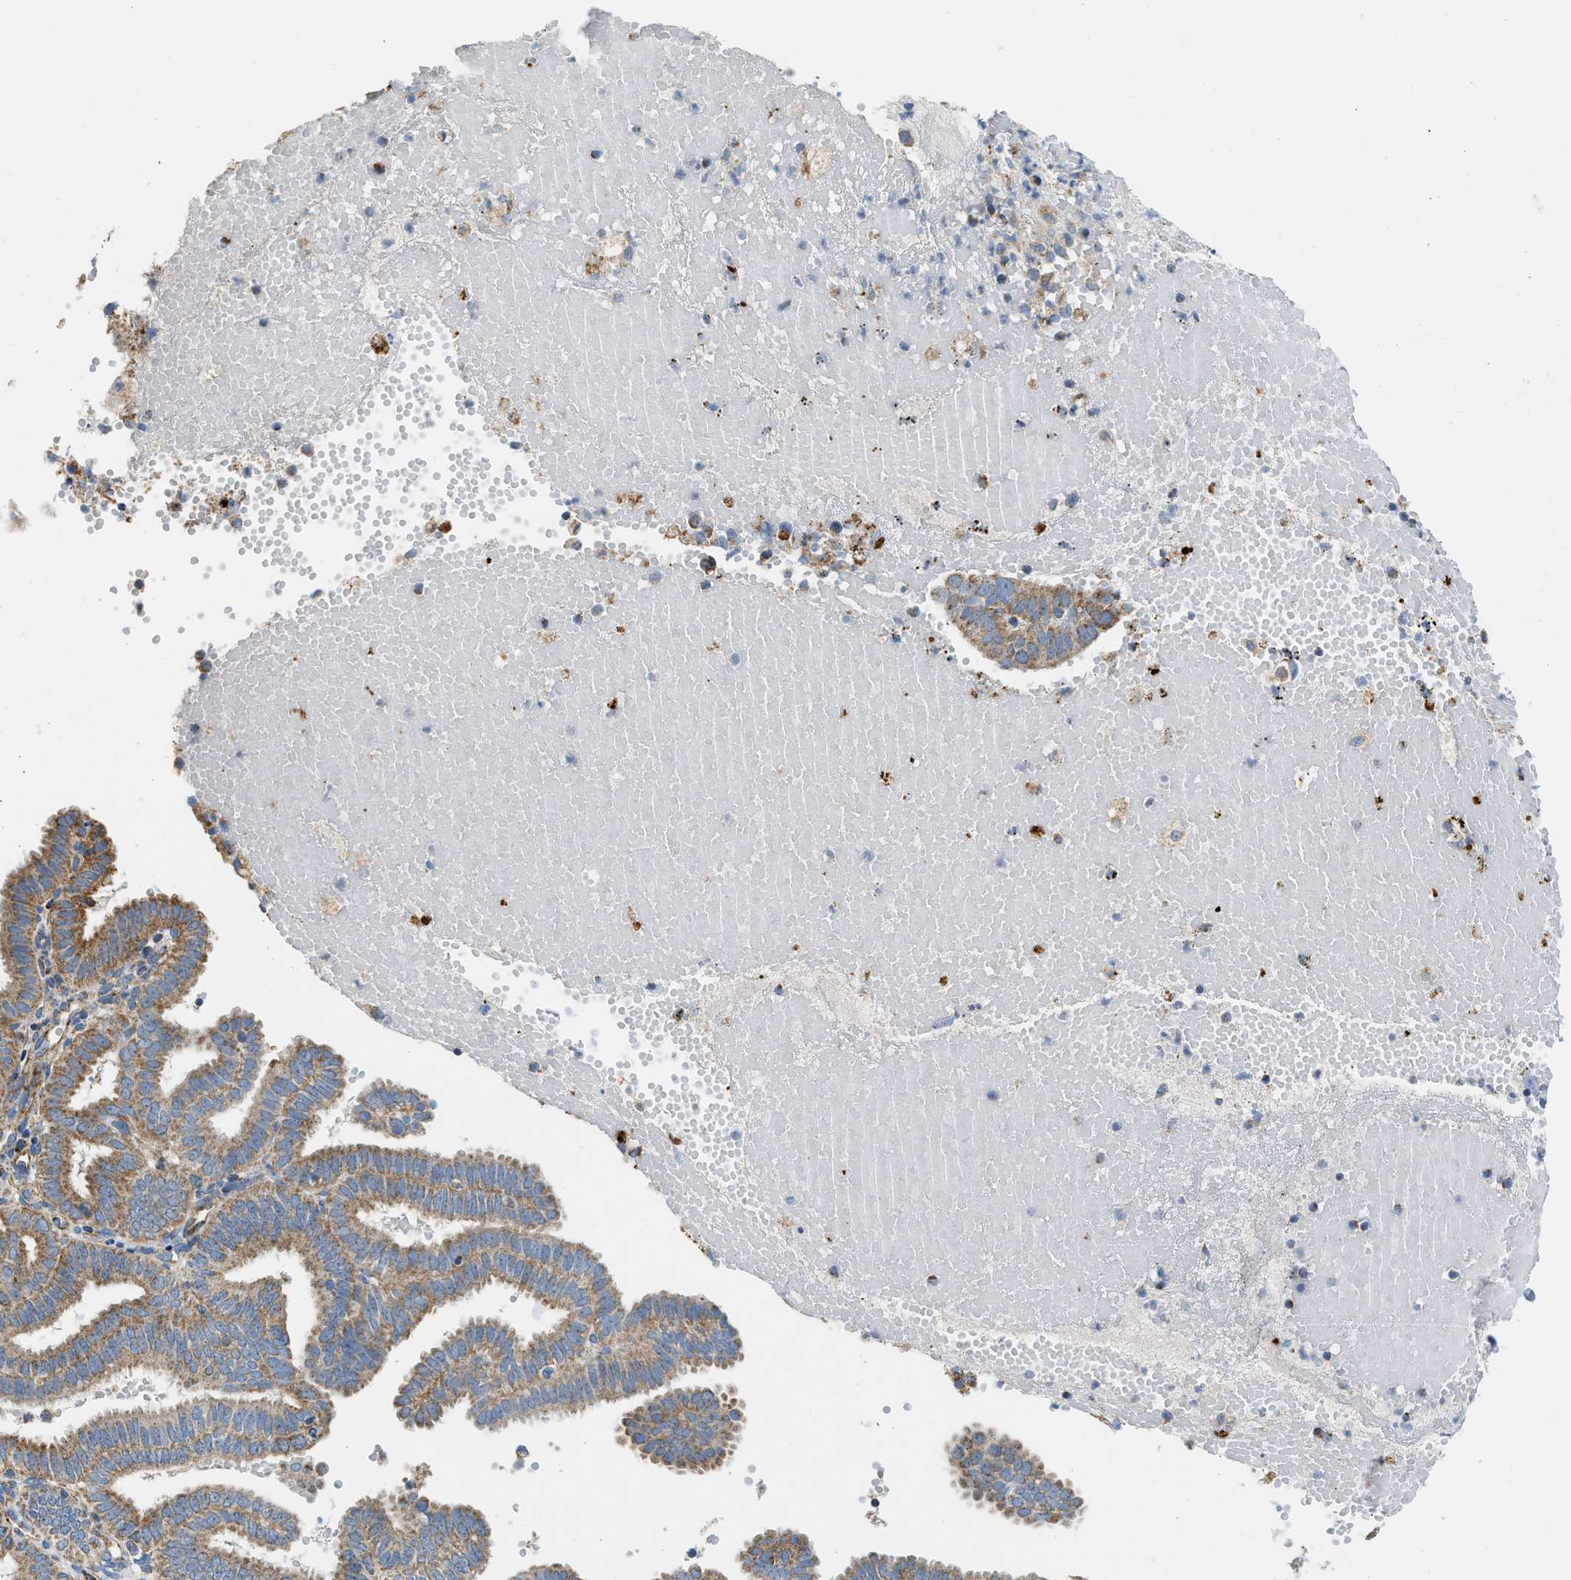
{"staining": {"intensity": "moderate", "quantity": ">75%", "location": "cytoplasmic/membranous"}, "tissue": "endometrial cancer", "cell_type": "Tumor cells", "image_type": "cancer", "snomed": [{"axis": "morphology", "description": "Adenocarcinoma, NOS"}, {"axis": "topography", "description": "Endometrium"}], "caption": "Protein staining demonstrates moderate cytoplasmic/membranous expression in approximately >75% of tumor cells in endometrial cancer.", "gene": "GOT2", "patient": {"sex": "female", "age": 58}}